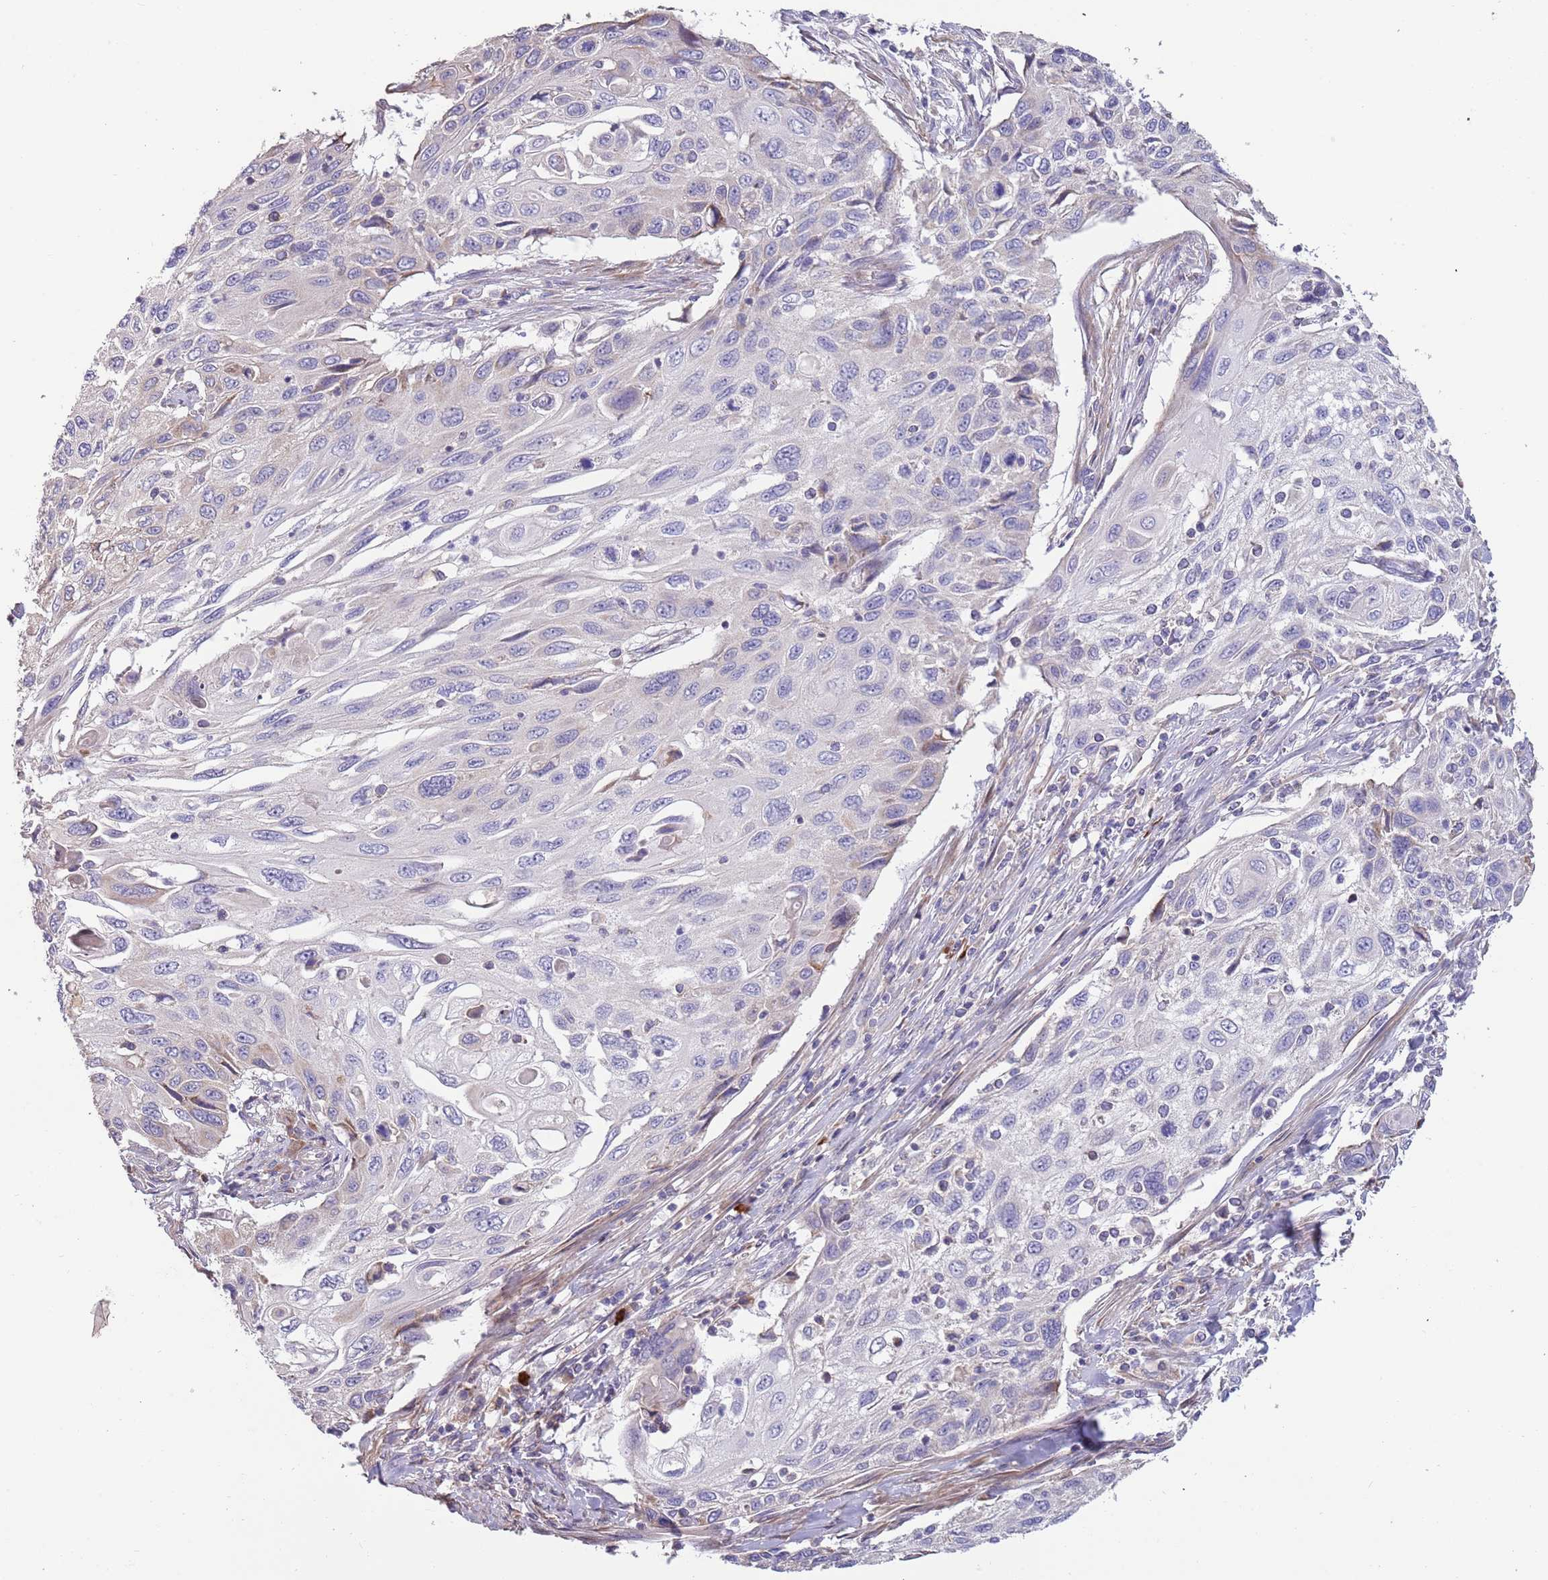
{"staining": {"intensity": "negative", "quantity": "none", "location": "none"}, "tissue": "cervical cancer", "cell_type": "Tumor cells", "image_type": "cancer", "snomed": [{"axis": "morphology", "description": "Squamous cell carcinoma, NOS"}, {"axis": "topography", "description": "Cervix"}], "caption": "Immunohistochemistry histopathology image of neoplastic tissue: cervical cancer stained with DAB (3,3'-diaminobenzidine) exhibits no significant protein staining in tumor cells.", "gene": "SUSD1", "patient": {"sex": "female", "age": 70}}